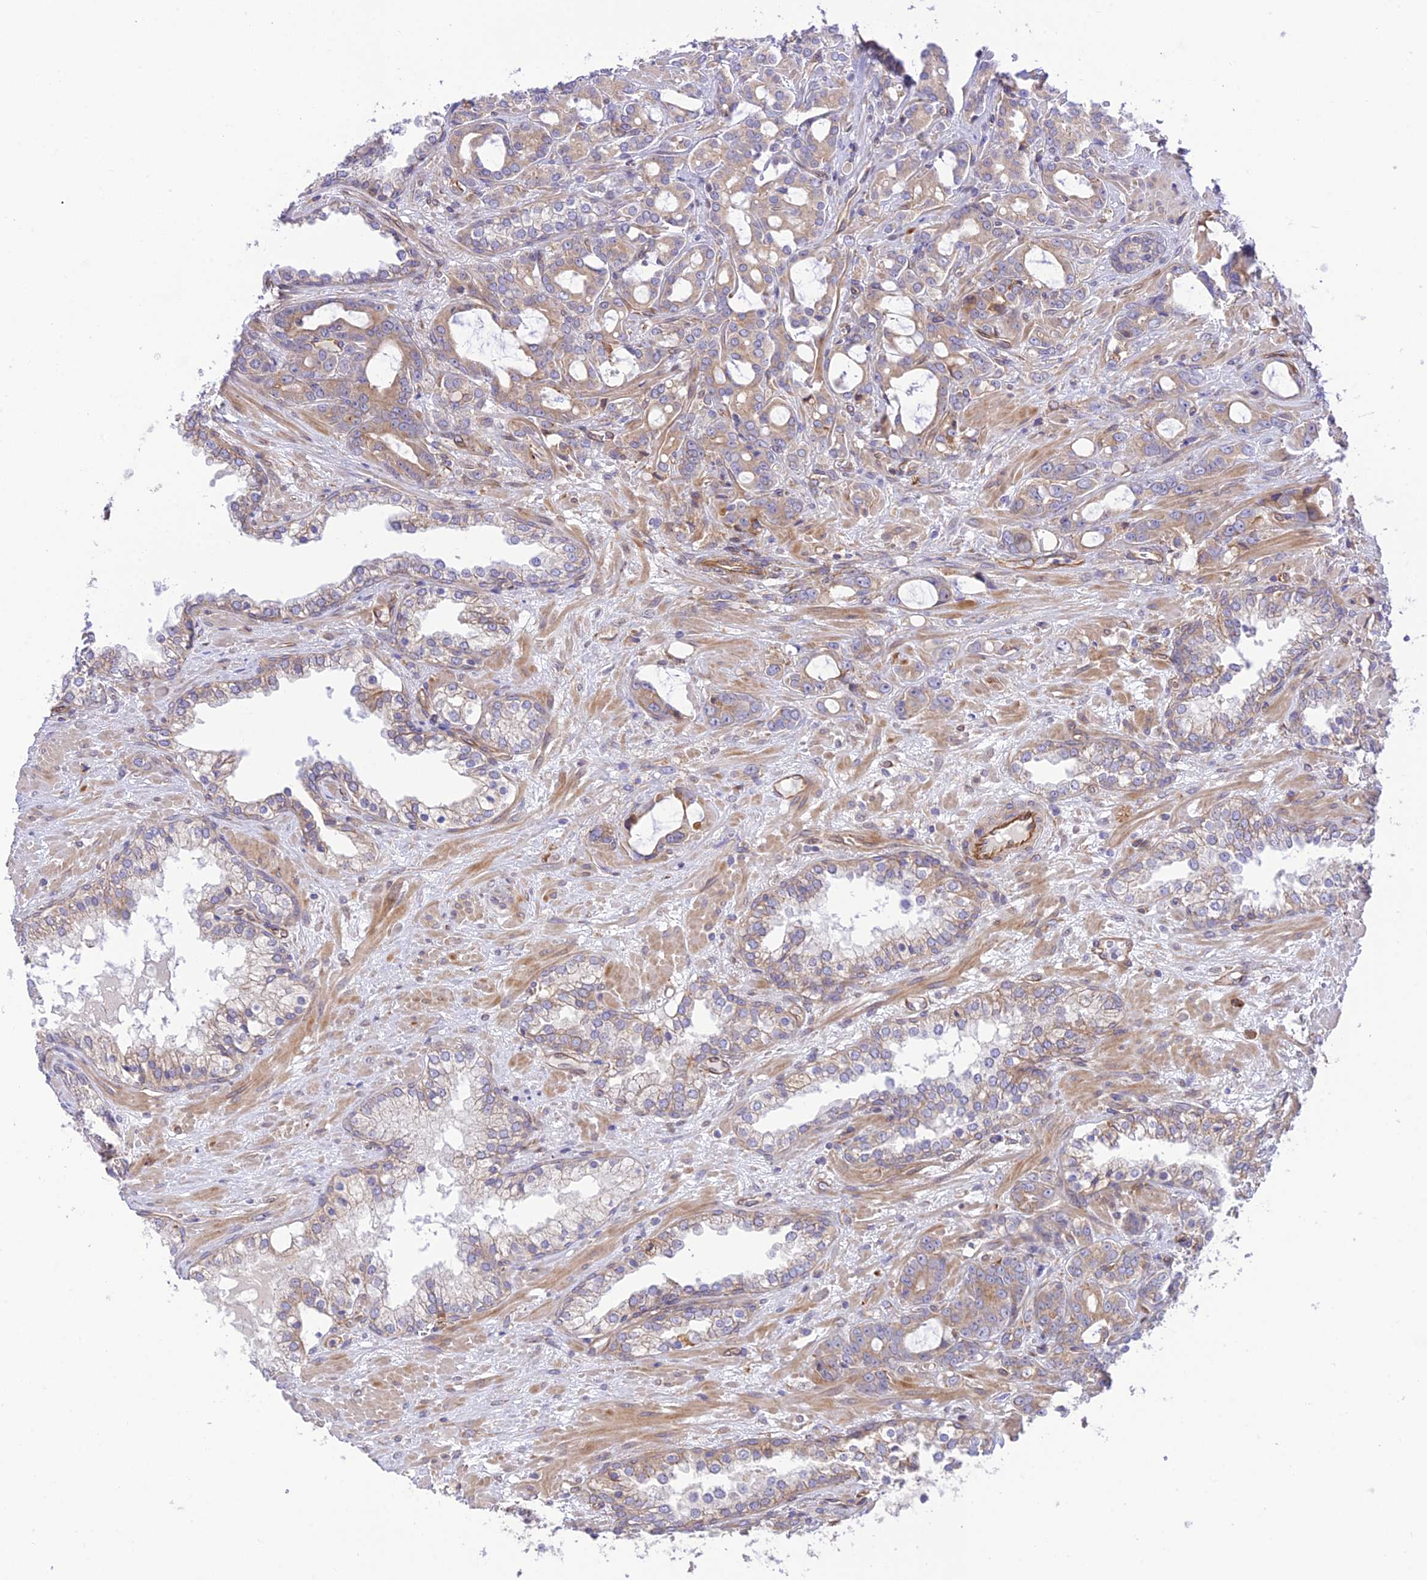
{"staining": {"intensity": "weak", "quantity": "<25%", "location": "cytoplasmic/membranous"}, "tissue": "prostate cancer", "cell_type": "Tumor cells", "image_type": "cancer", "snomed": [{"axis": "morphology", "description": "Adenocarcinoma, High grade"}, {"axis": "topography", "description": "Prostate"}], "caption": "Micrograph shows no protein staining in tumor cells of prostate cancer (high-grade adenocarcinoma) tissue. (Stains: DAB (3,3'-diaminobenzidine) IHC with hematoxylin counter stain, Microscopy: brightfield microscopy at high magnification).", "gene": "EXOC3L4", "patient": {"sex": "male", "age": 72}}